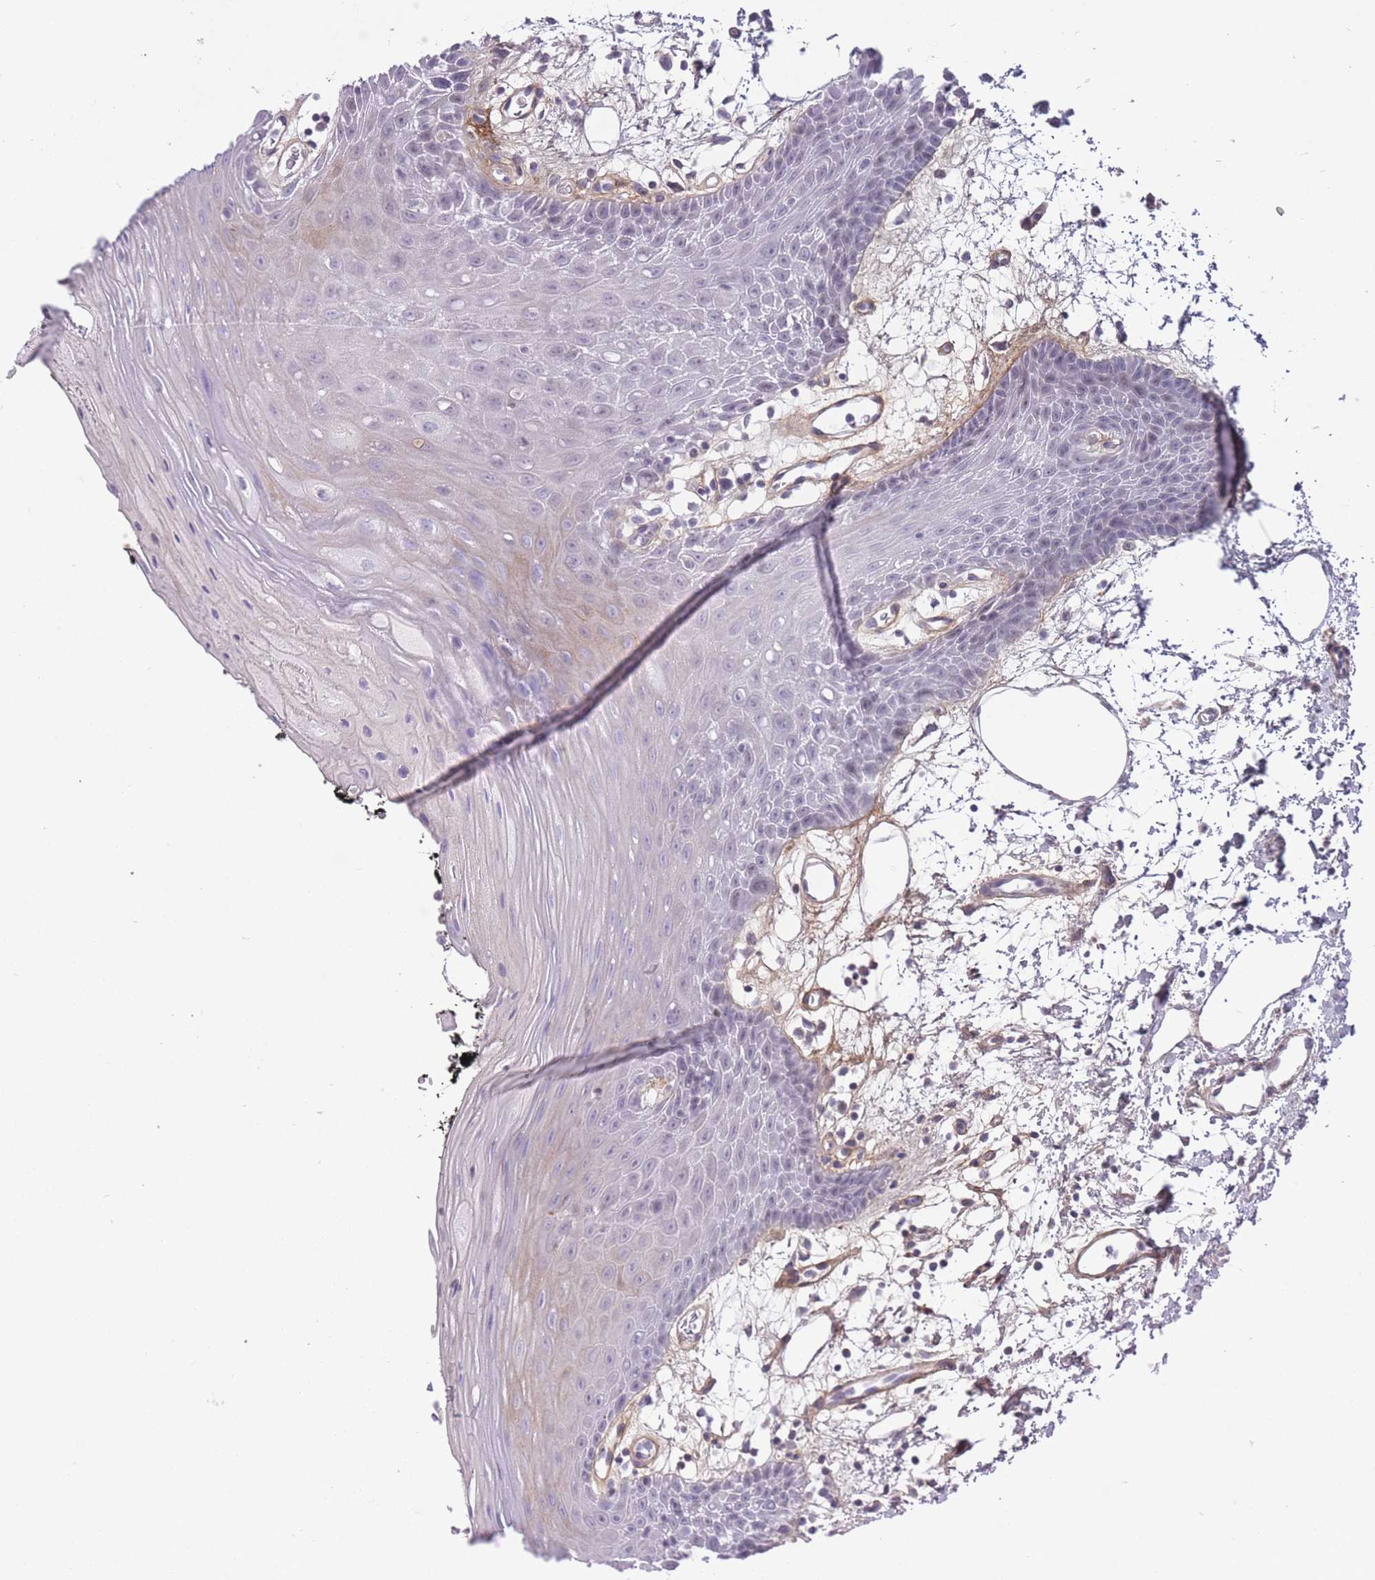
{"staining": {"intensity": "weak", "quantity": "<25%", "location": "cytoplasmic/membranous"}, "tissue": "oral mucosa", "cell_type": "Squamous epithelial cells", "image_type": "normal", "snomed": [{"axis": "morphology", "description": "Normal tissue, NOS"}, {"axis": "topography", "description": "Oral tissue"}, {"axis": "topography", "description": "Tounge, NOS"}], "caption": "IHC micrograph of benign human oral mucosa stained for a protein (brown), which displays no expression in squamous epithelial cells.", "gene": "ZBTB24", "patient": {"sex": "female", "age": 59}}